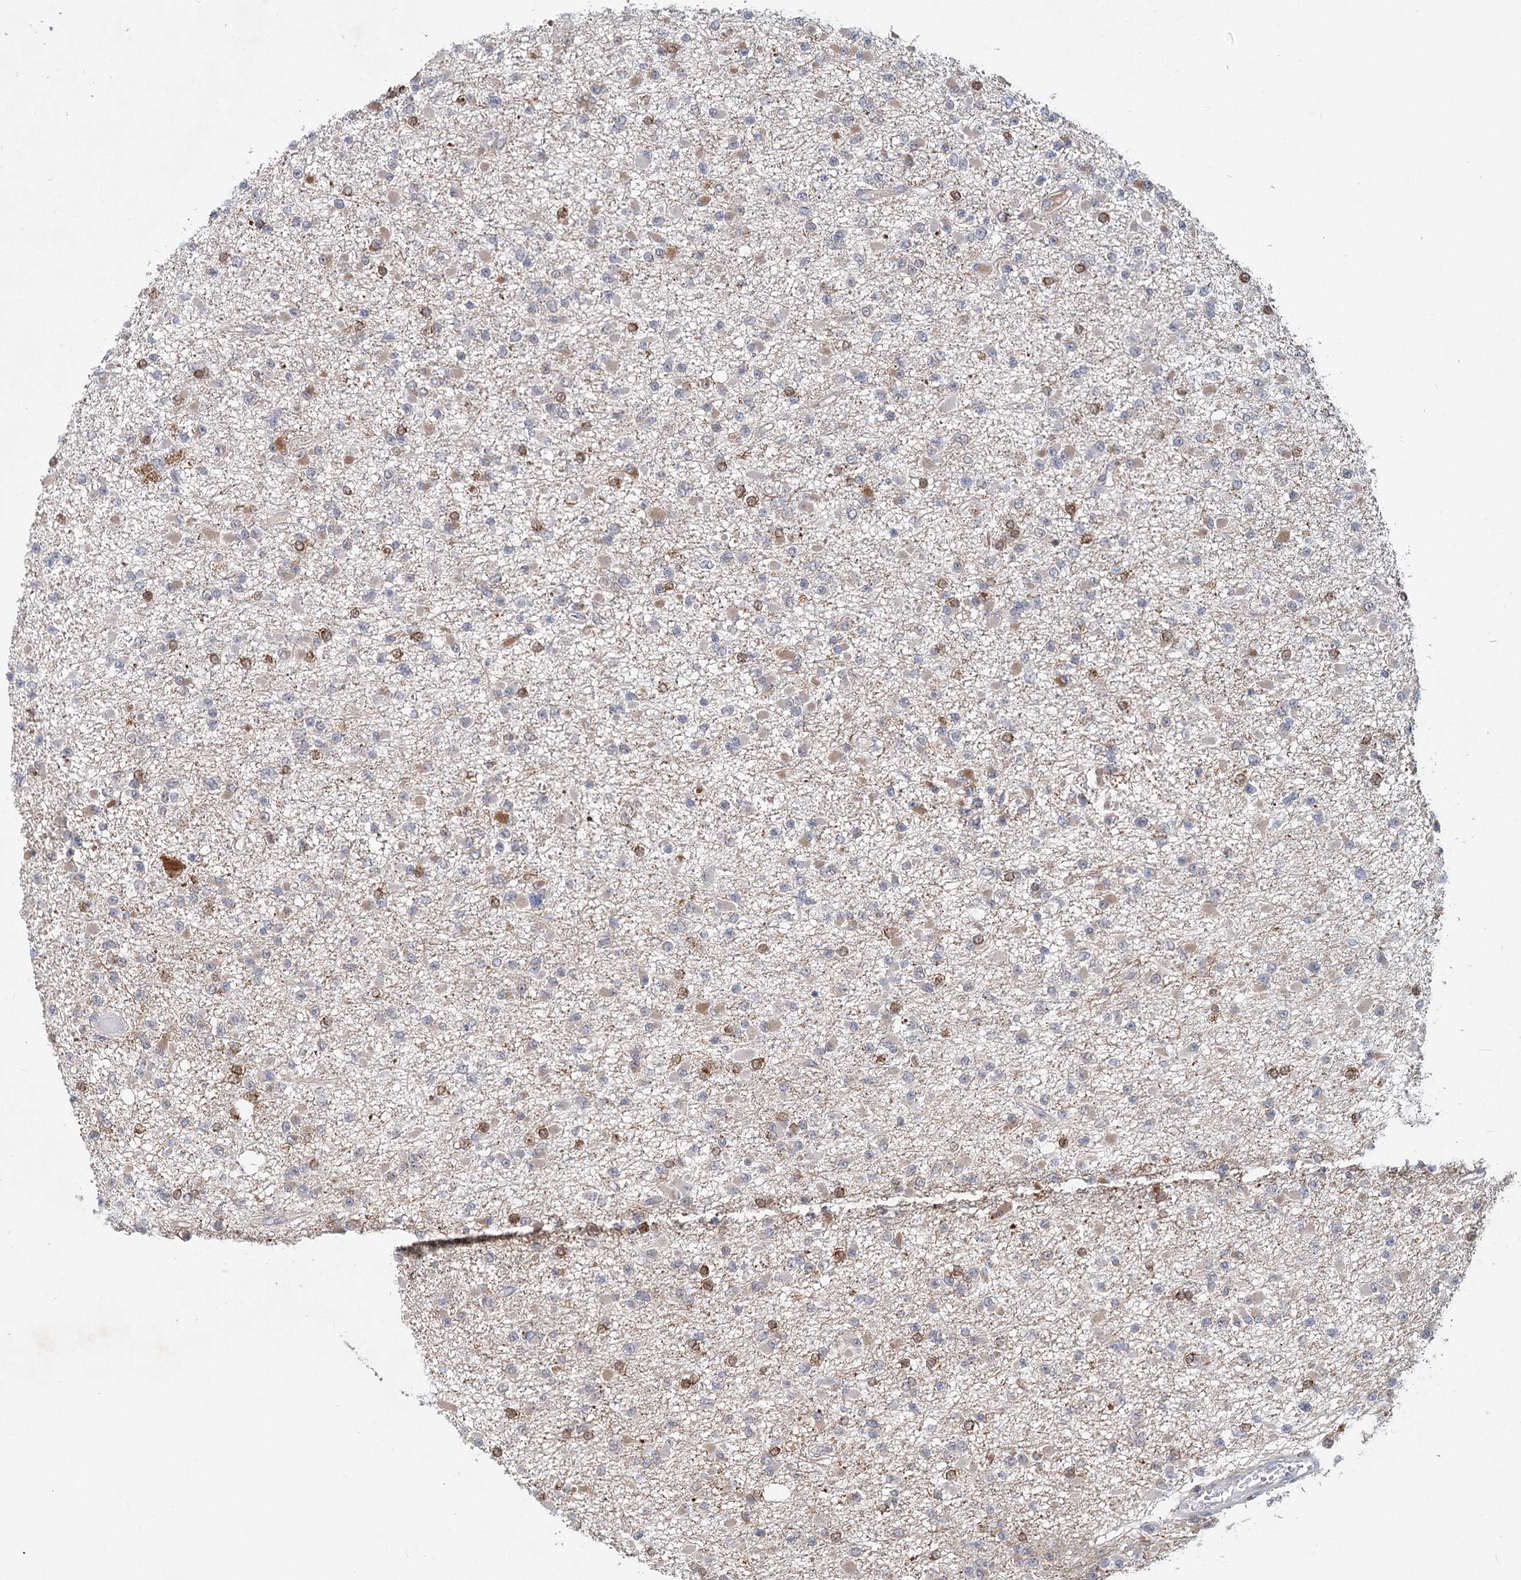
{"staining": {"intensity": "moderate", "quantity": "<25%", "location": "cytoplasmic/membranous"}, "tissue": "glioma", "cell_type": "Tumor cells", "image_type": "cancer", "snomed": [{"axis": "morphology", "description": "Glioma, malignant, Low grade"}, {"axis": "topography", "description": "Brain"}], "caption": "Tumor cells demonstrate moderate cytoplasmic/membranous staining in about <25% of cells in glioma.", "gene": "AP3B1", "patient": {"sex": "female", "age": 22}}